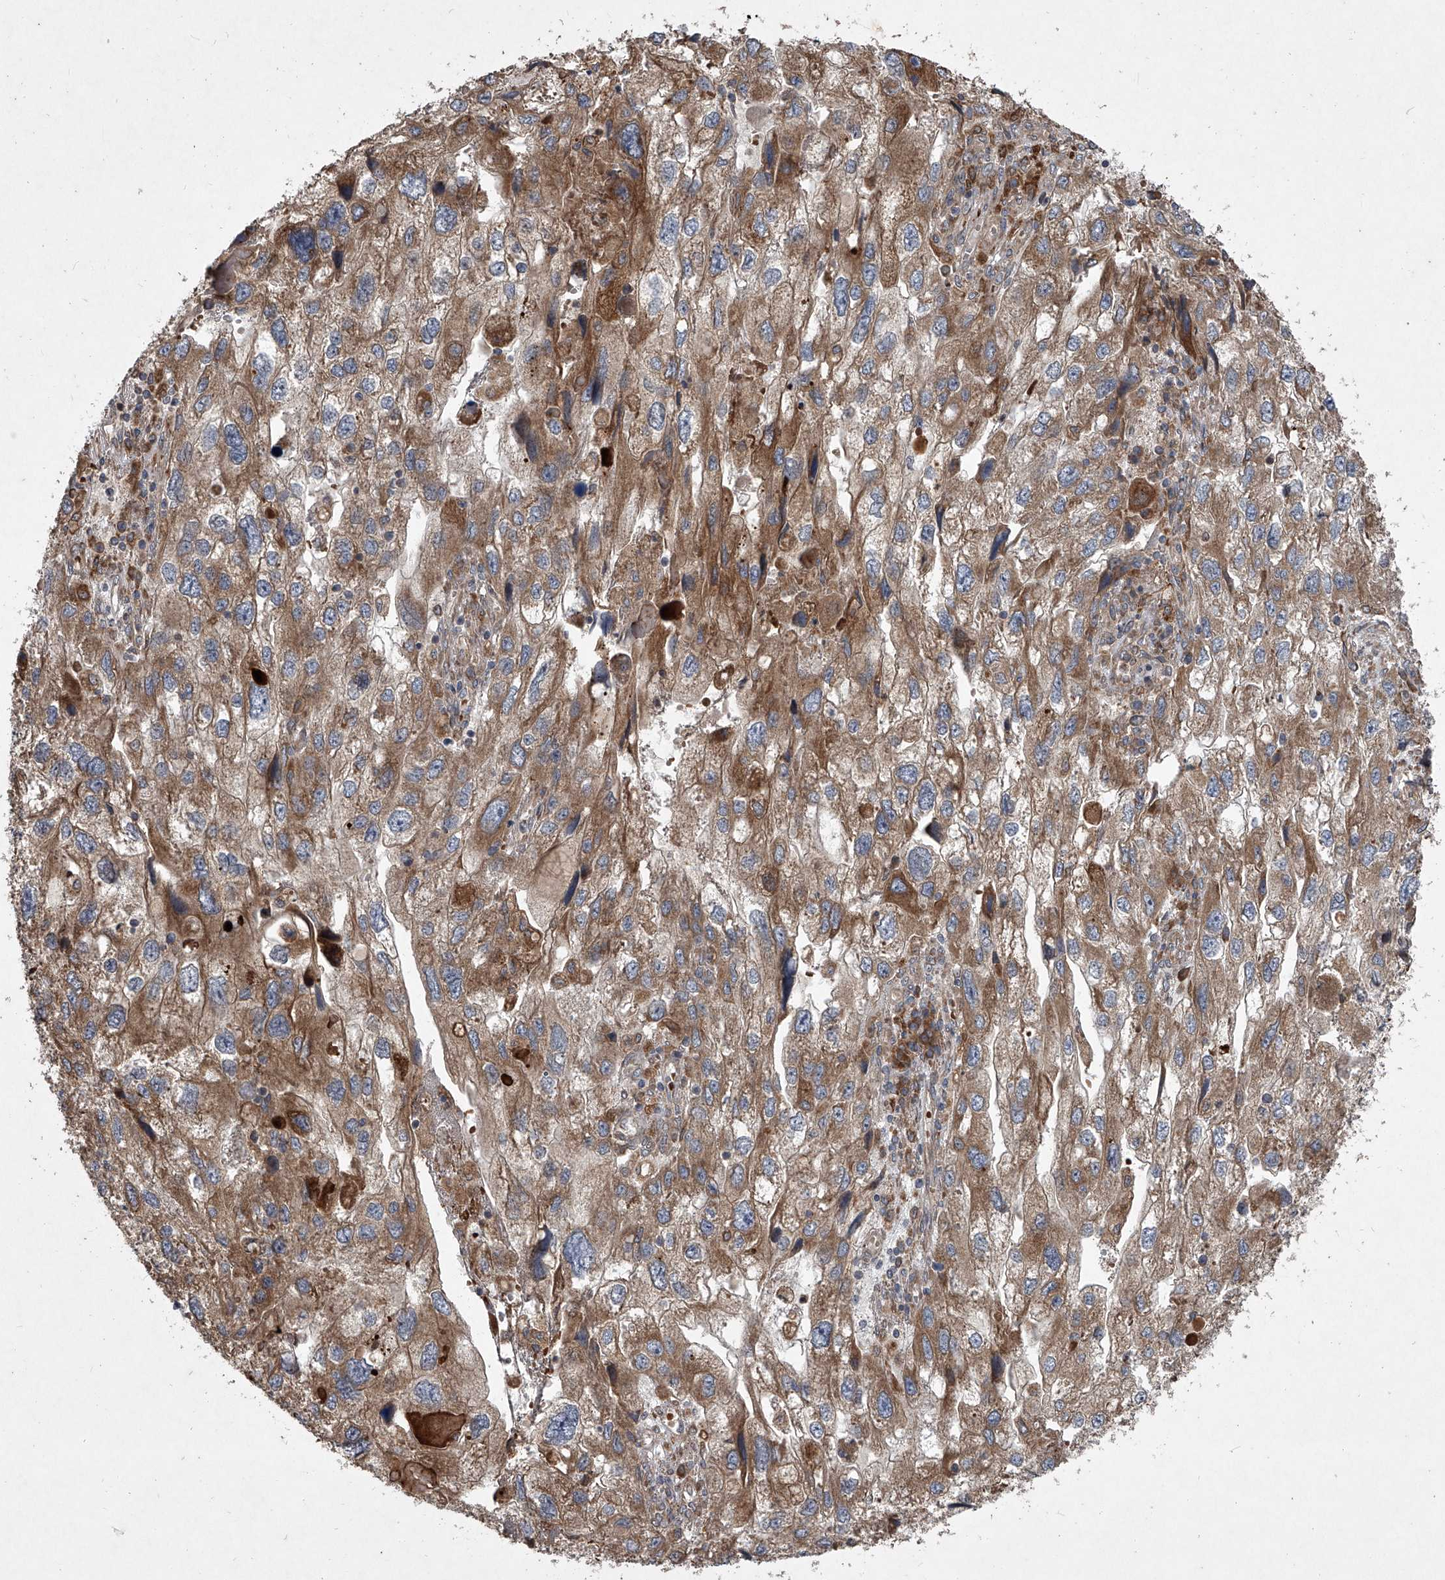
{"staining": {"intensity": "moderate", "quantity": ">75%", "location": "cytoplasmic/membranous"}, "tissue": "endometrial cancer", "cell_type": "Tumor cells", "image_type": "cancer", "snomed": [{"axis": "morphology", "description": "Adenocarcinoma, NOS"}, {"axis": "topography", "description": "Endometrium"}], "caption": "Brown immunohistochemical staining in human endometrial cancer displays moderate cytoplasmic/membranous positivity in about >75% of tumor cells.", "gene": "EVA1C", "patient": {"sex": "female", "age": 49}}